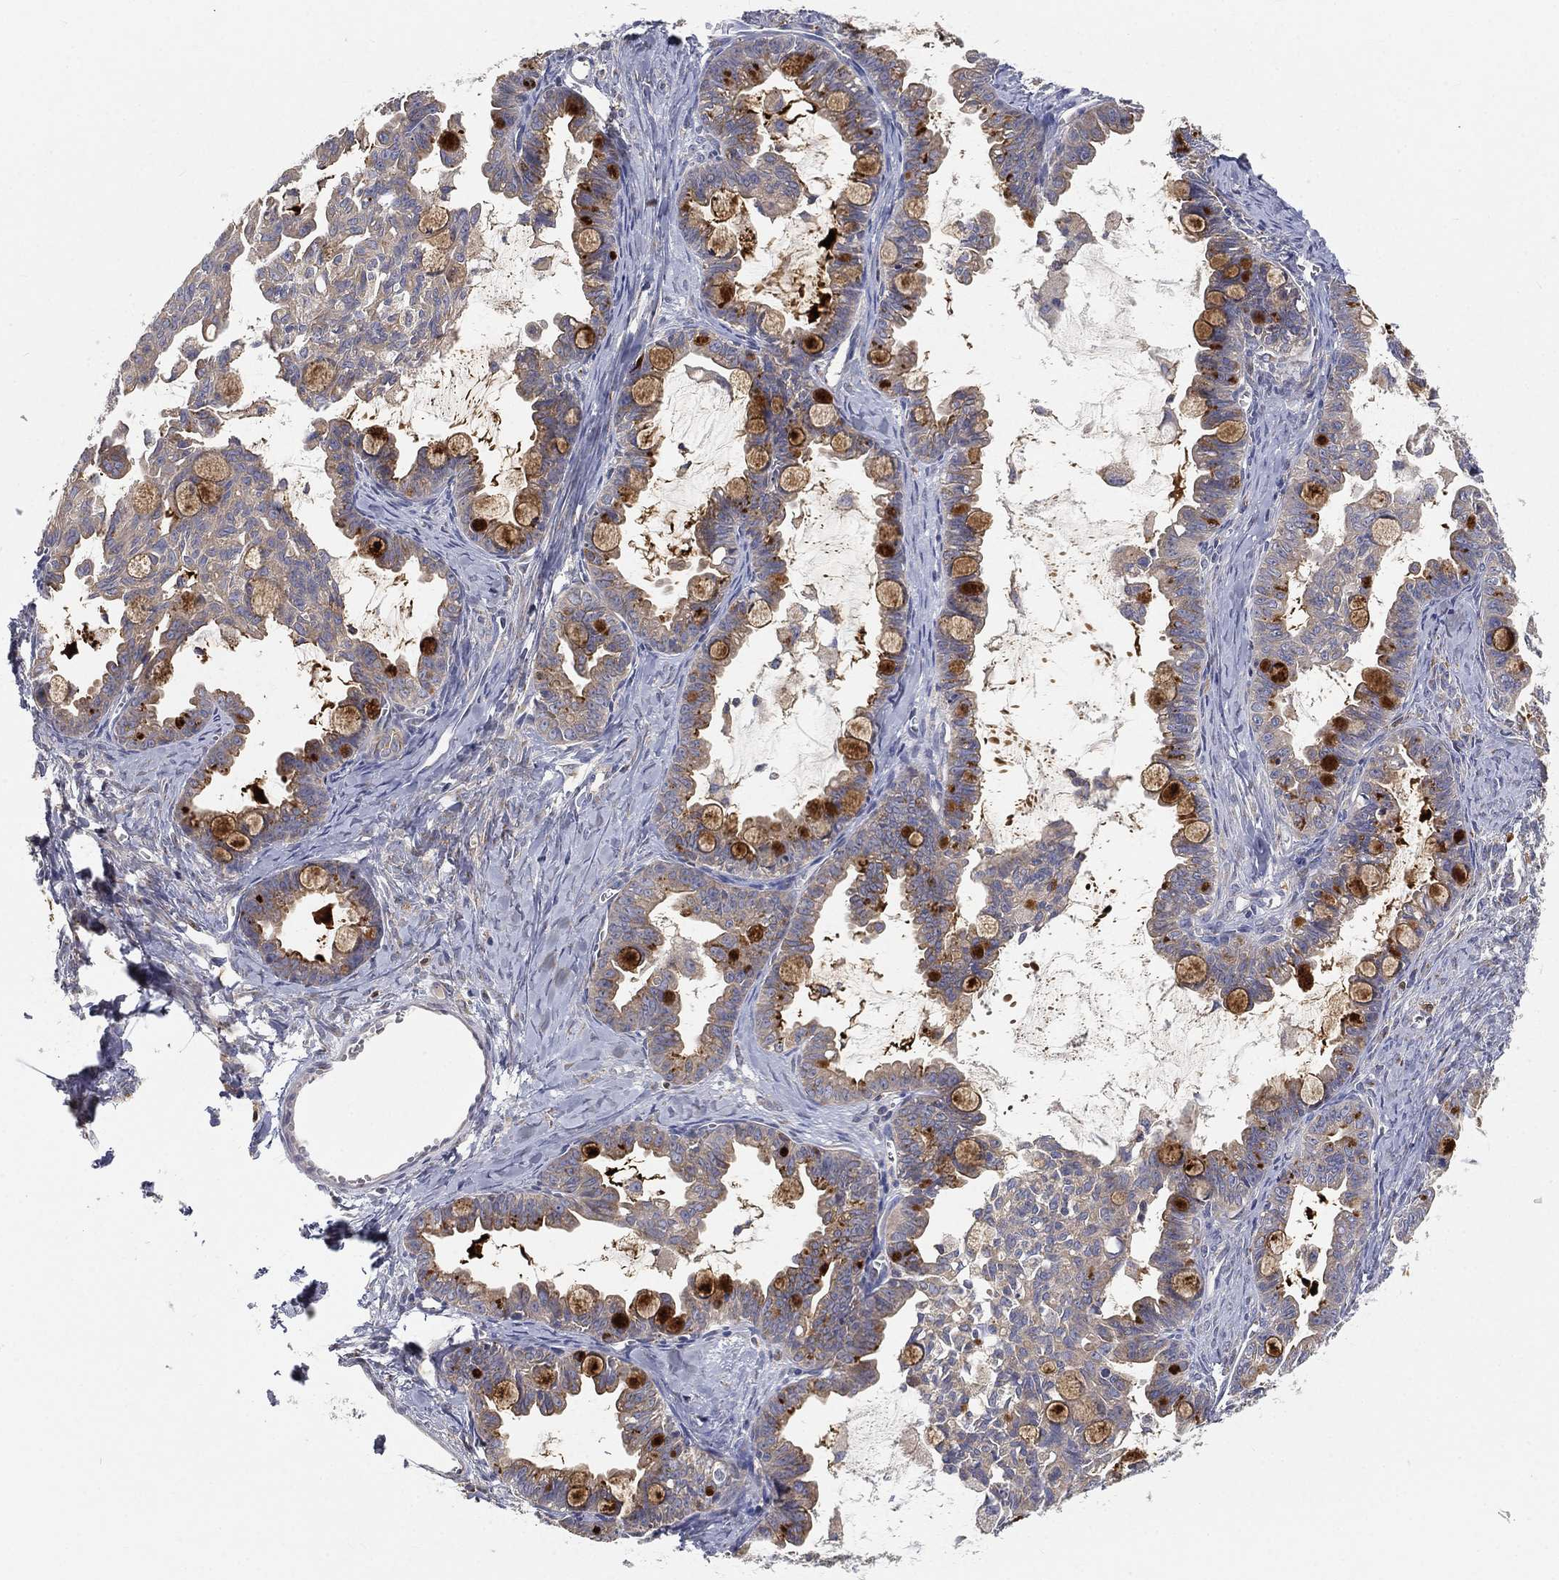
{"staining": {"intensity": "strong", "quantity": "<25%", "location": "cytoplasmic/membranous"}, "tissue": "ovarian cancer", "cell_type": "Tumor cells", "image_type": "cancer", "snomed": [{"axis": "morphology", "description": "Cystadenocarcinoma, mucinous, NOS"}, {"axis": "topography", "description": "Ovary"}], "caption": "The image shows a brown stain indicating the presence of a protein in the cytoplasmic/membranous of tumor cells in ovarian cancer.", "gene": "CTSL", "patient": {"sex": "female", "age": 63}}